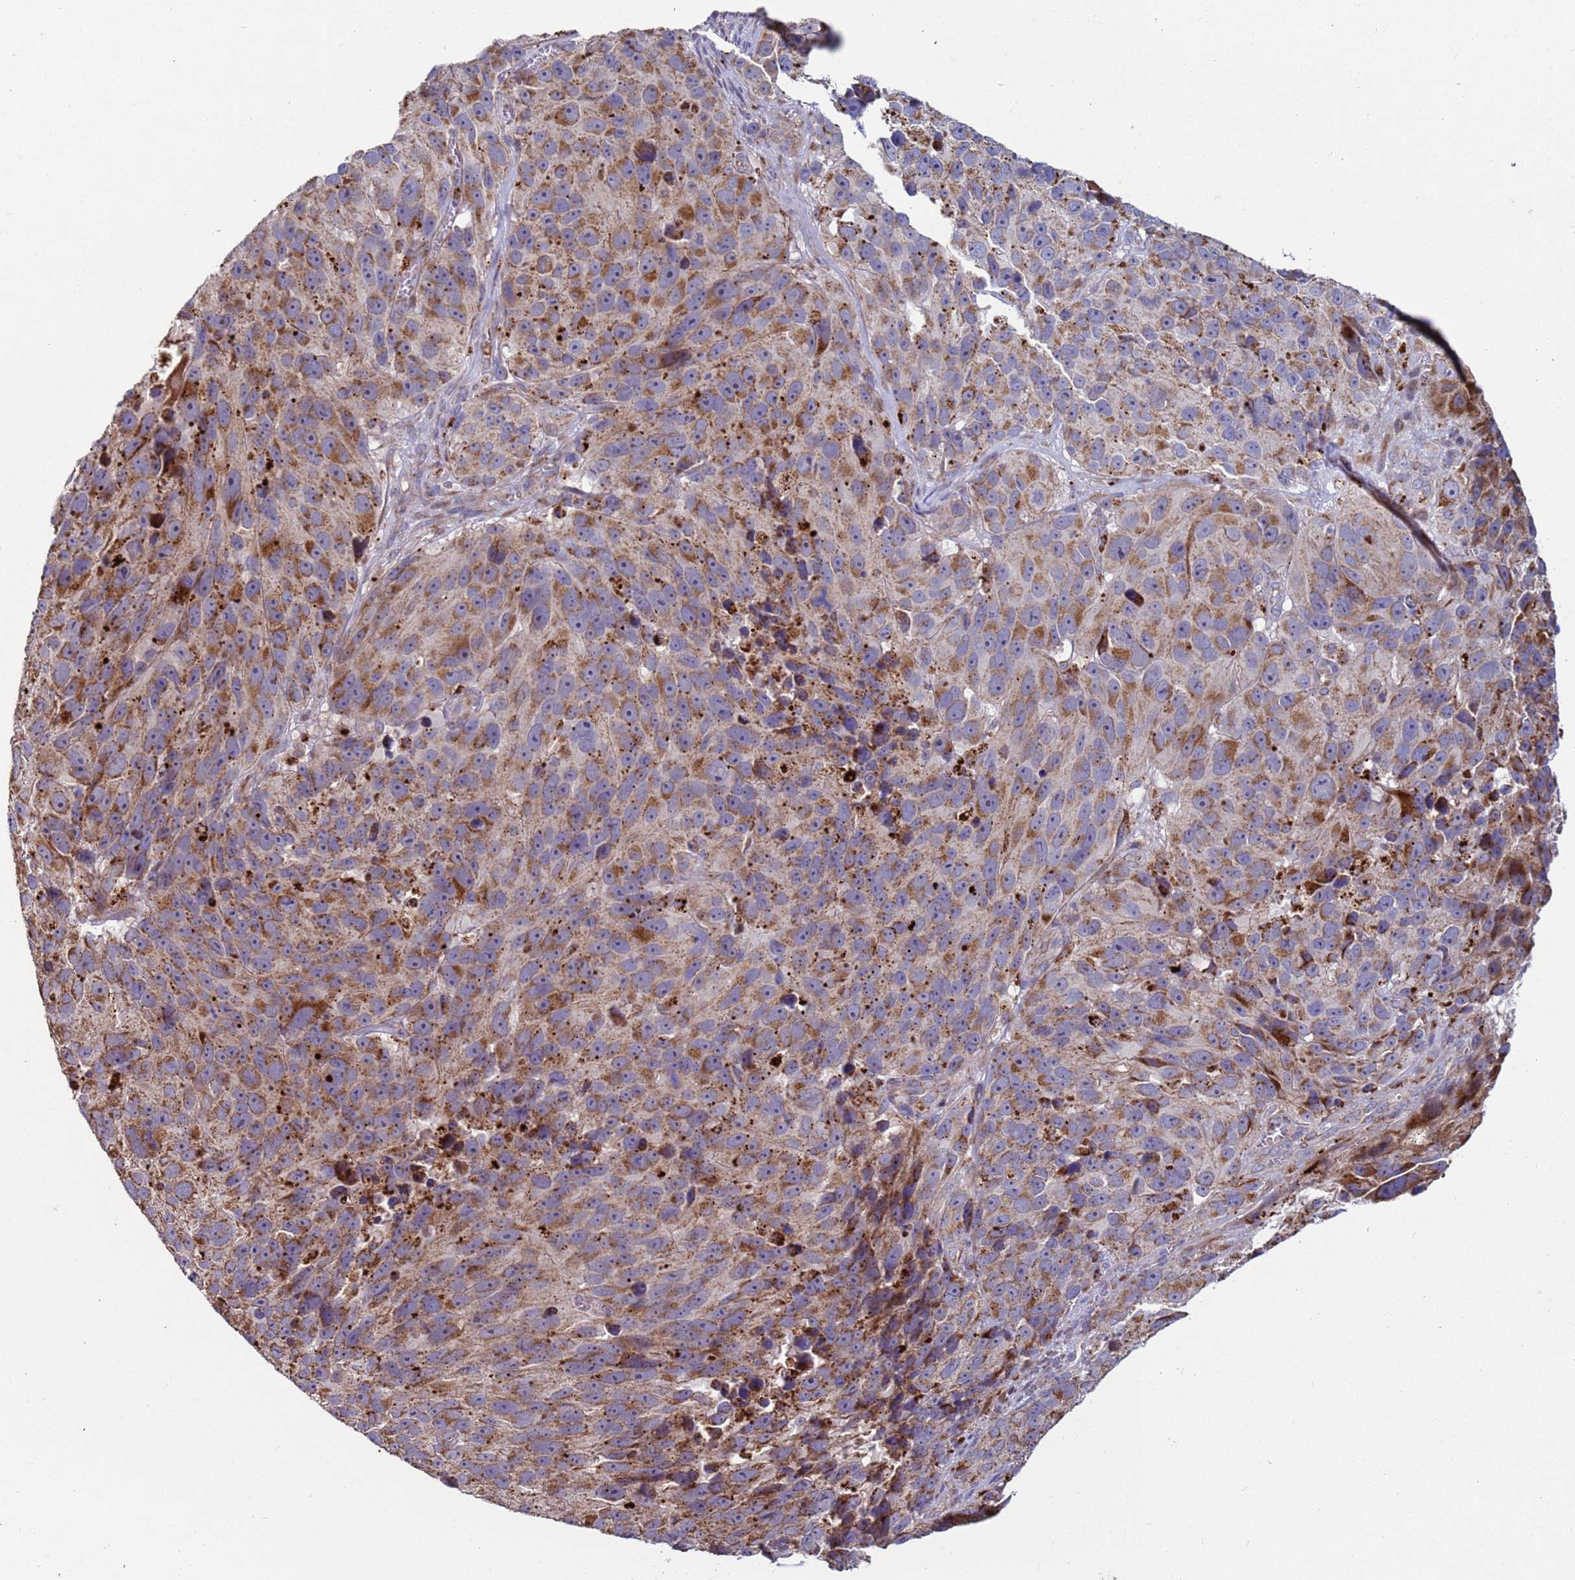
{"staining": {"intensity": "moderate", "quantity": ">75%", "location": "cytoplasmic/membranous"}, "tissue": "melanoma", "cell_type": "Tumor cells", "image_type": "cancer", "snomed": [{"axis": "morphology", "description": "Malignant melanoma, NOS"}, {"axis": "topography", "description": "Skin"}], "caption": "IHC photomicrograph of human melanoma stained for a protein (brown), which reveals medium levels of moderate cytoplasmic/membranous staining in approximately >75% of tumor cells.", "gene": "FBXO33", "patient": {"sex": "male", "age": 84}}